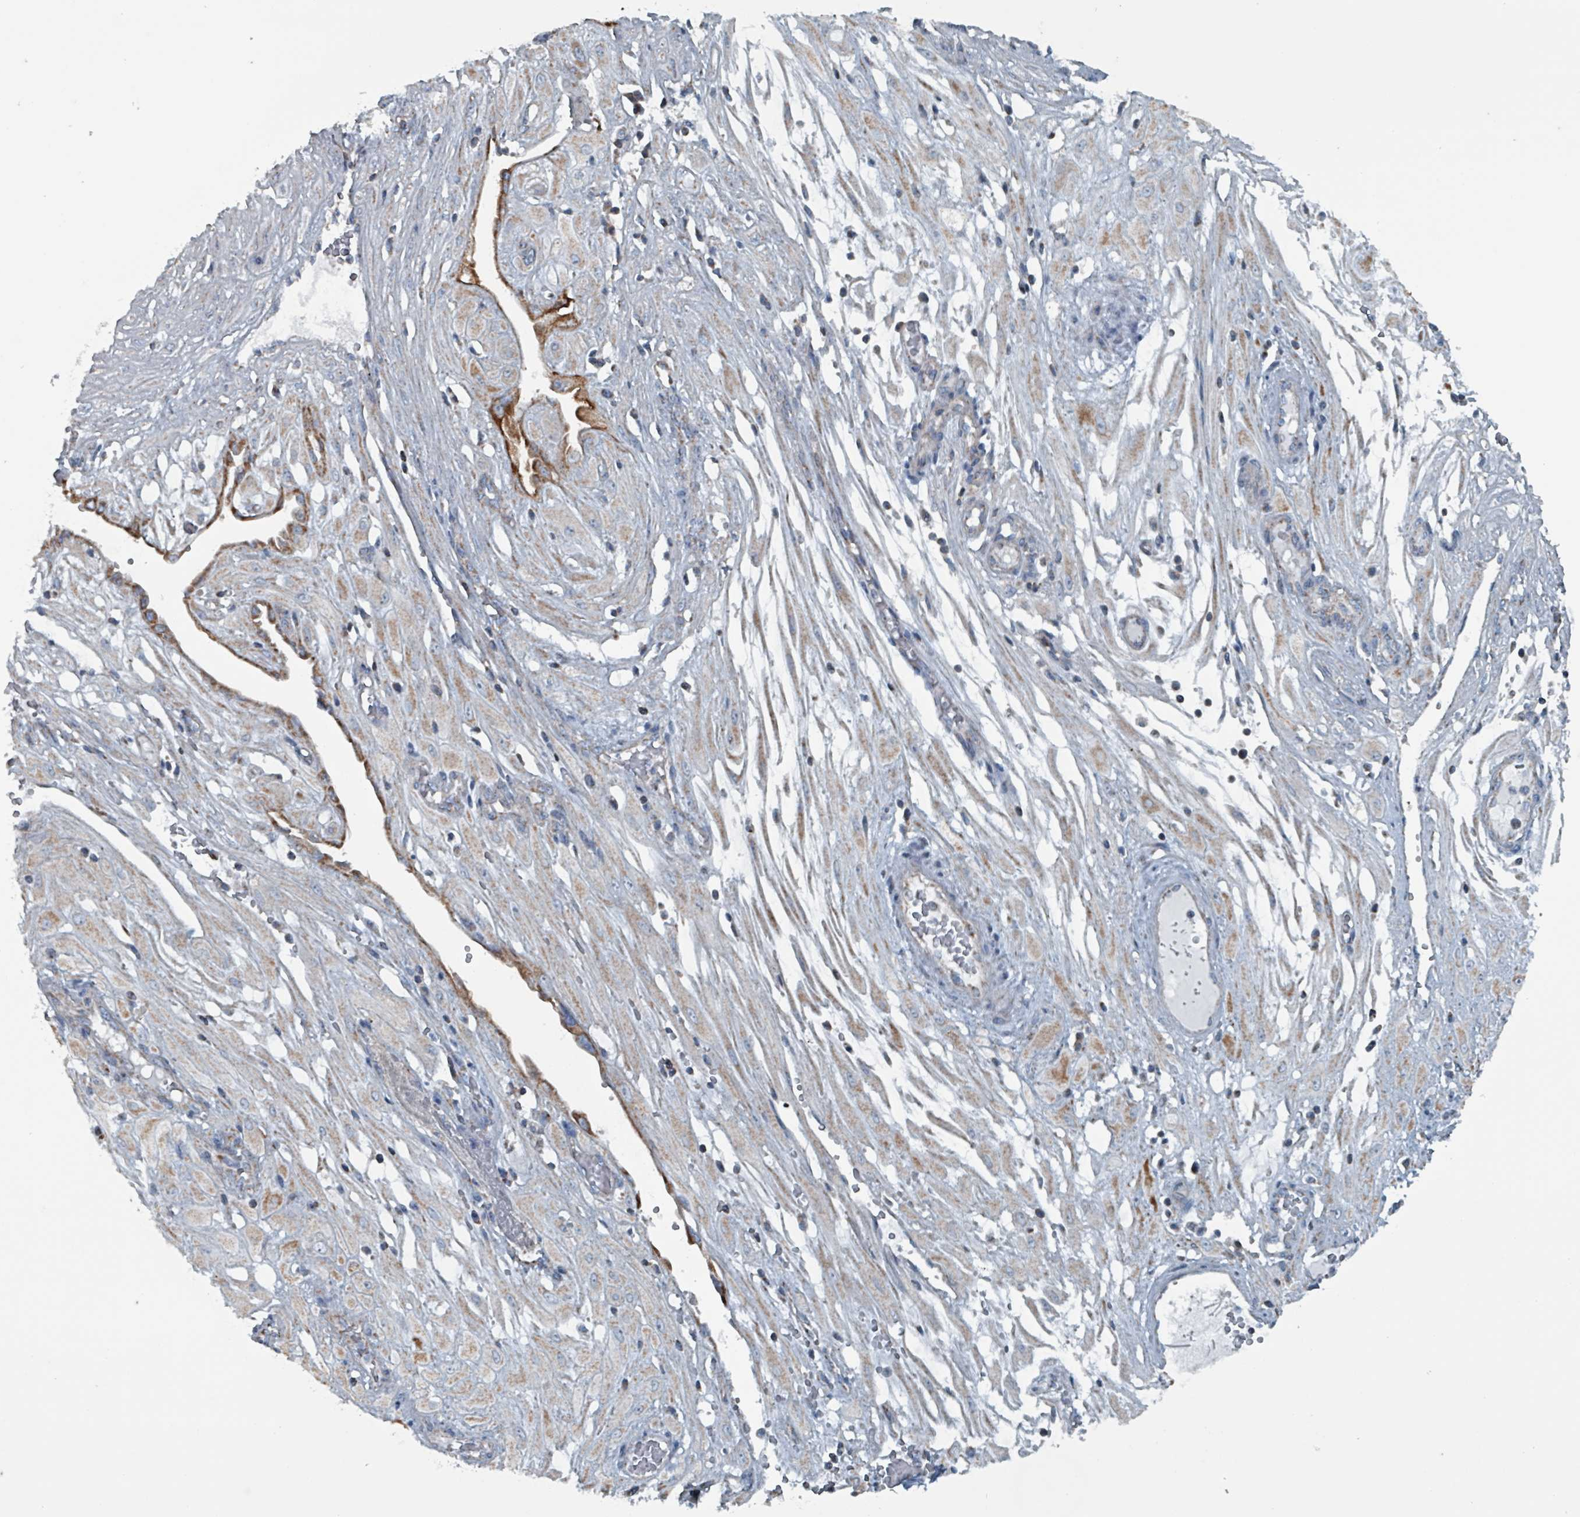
{"staining": {"intensity": "weak", "quantity": "<25%", "location": "cytoplasmic/membranous"}, "tissue": "cervical cancer", "cell_type": "Tumor cells", "image_type": "cancer", "snomed": [{"axis": "morphology", "description": "Squamous cell carcinoma, NOS"}, {"axis": "topography", "description": "Cervix"}], "caption": "Immunohistochemistry (IHC) of human squamous cell carcinoma (cervical) exhibits no positivity in tumor cells.", "gene": "ABHD18", "patient": {"sex": "female", "age": 36}}